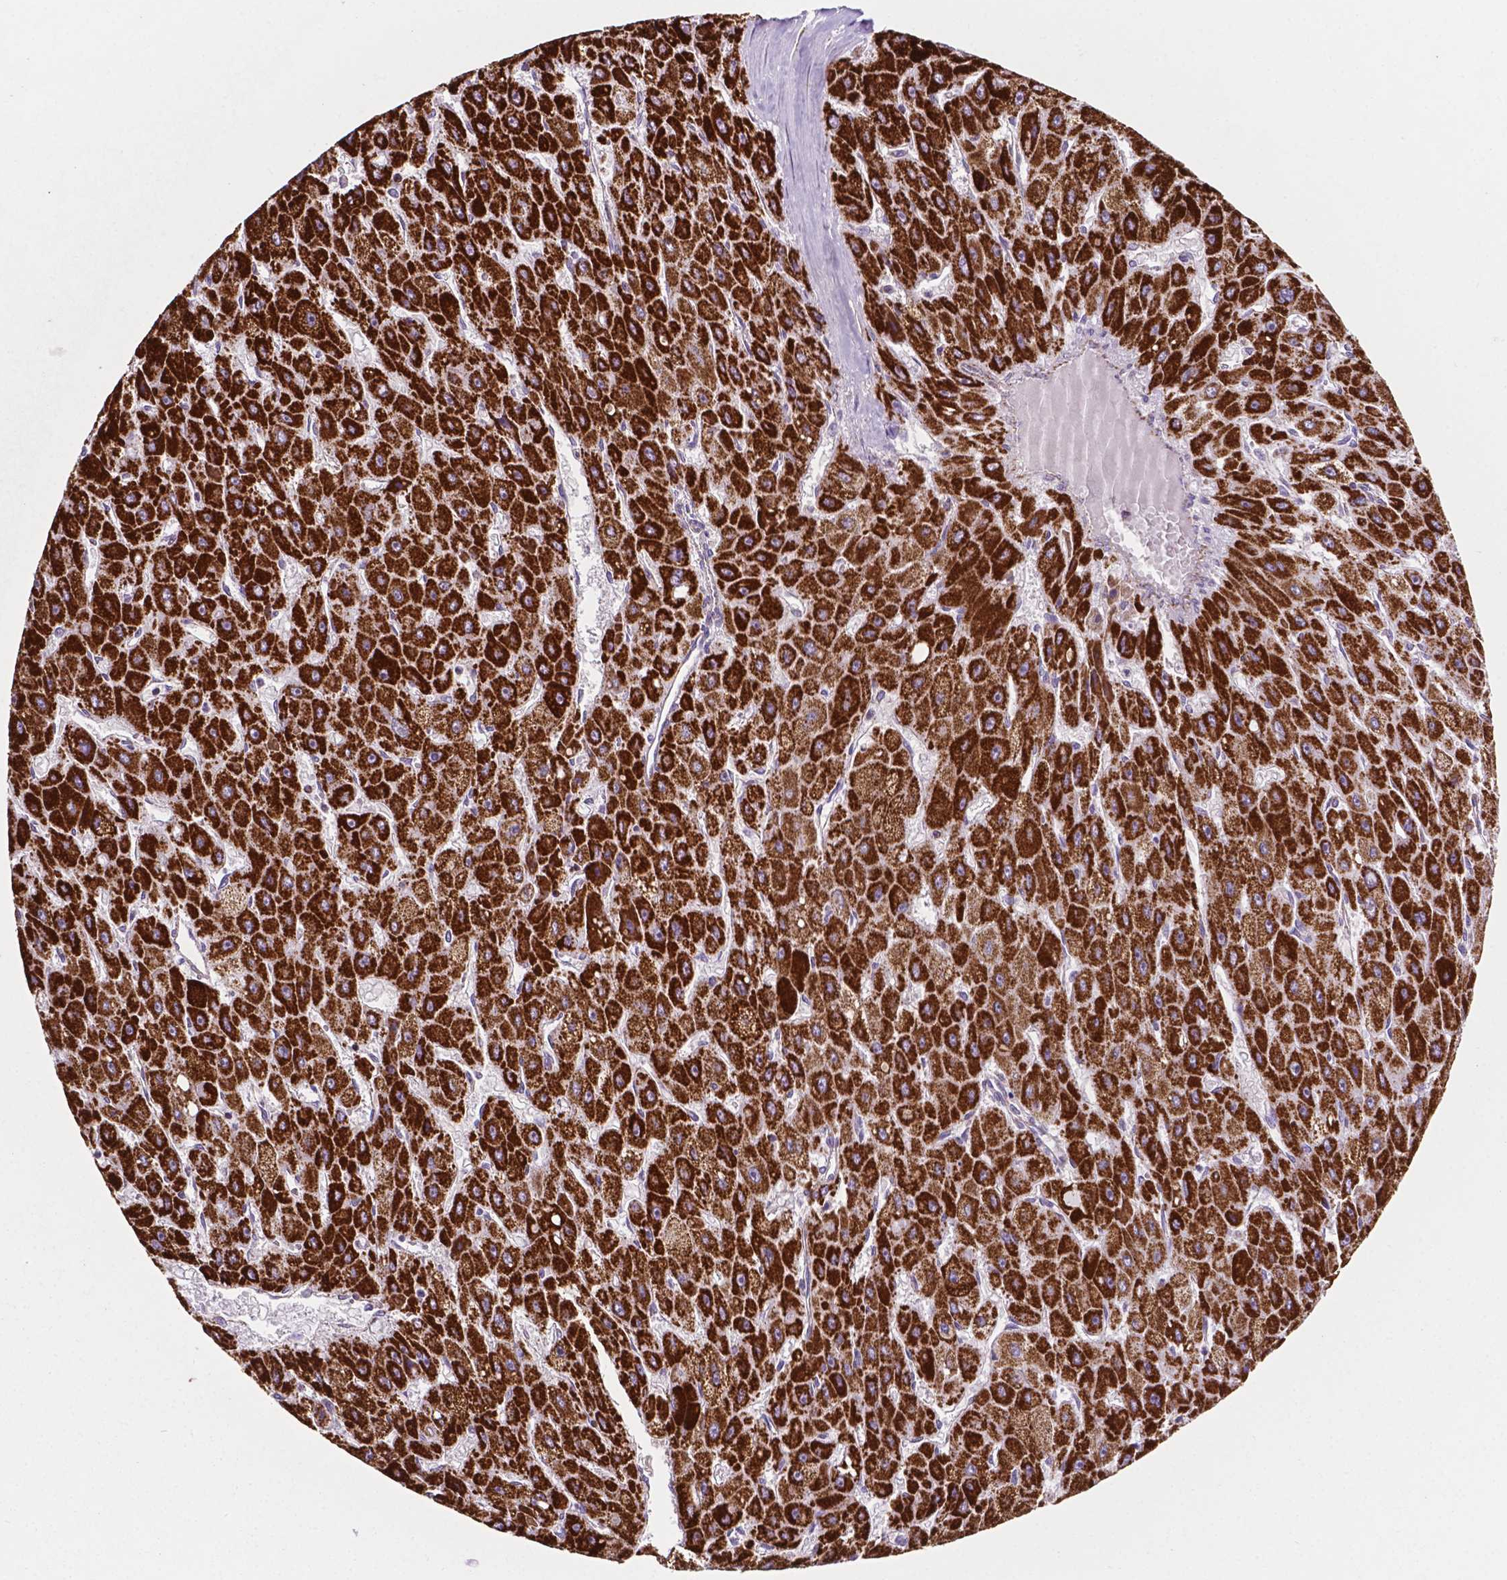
{"staining": {"intensity": "strong", "quantity": ">75%", "location": "cytoplasmic/membranous"}, "tissue": "liver cancer", "cell_type": "Tumor cells", "image_type": "cancer", "snomed": [{"axis": "morphology", "description": "Carcinoma, Hepatocellular, NOS"}, {"axis": "topography", "description": "Liver"}], "caption": "Human liver hepatocellular carcinoma stained for a protein (brown) displays strong cytoplasmic/membranous positive staining in approximately >75% of tumor cells.", "gene": "HSPD1", "patient": {"sex": "female", "age": 25}}